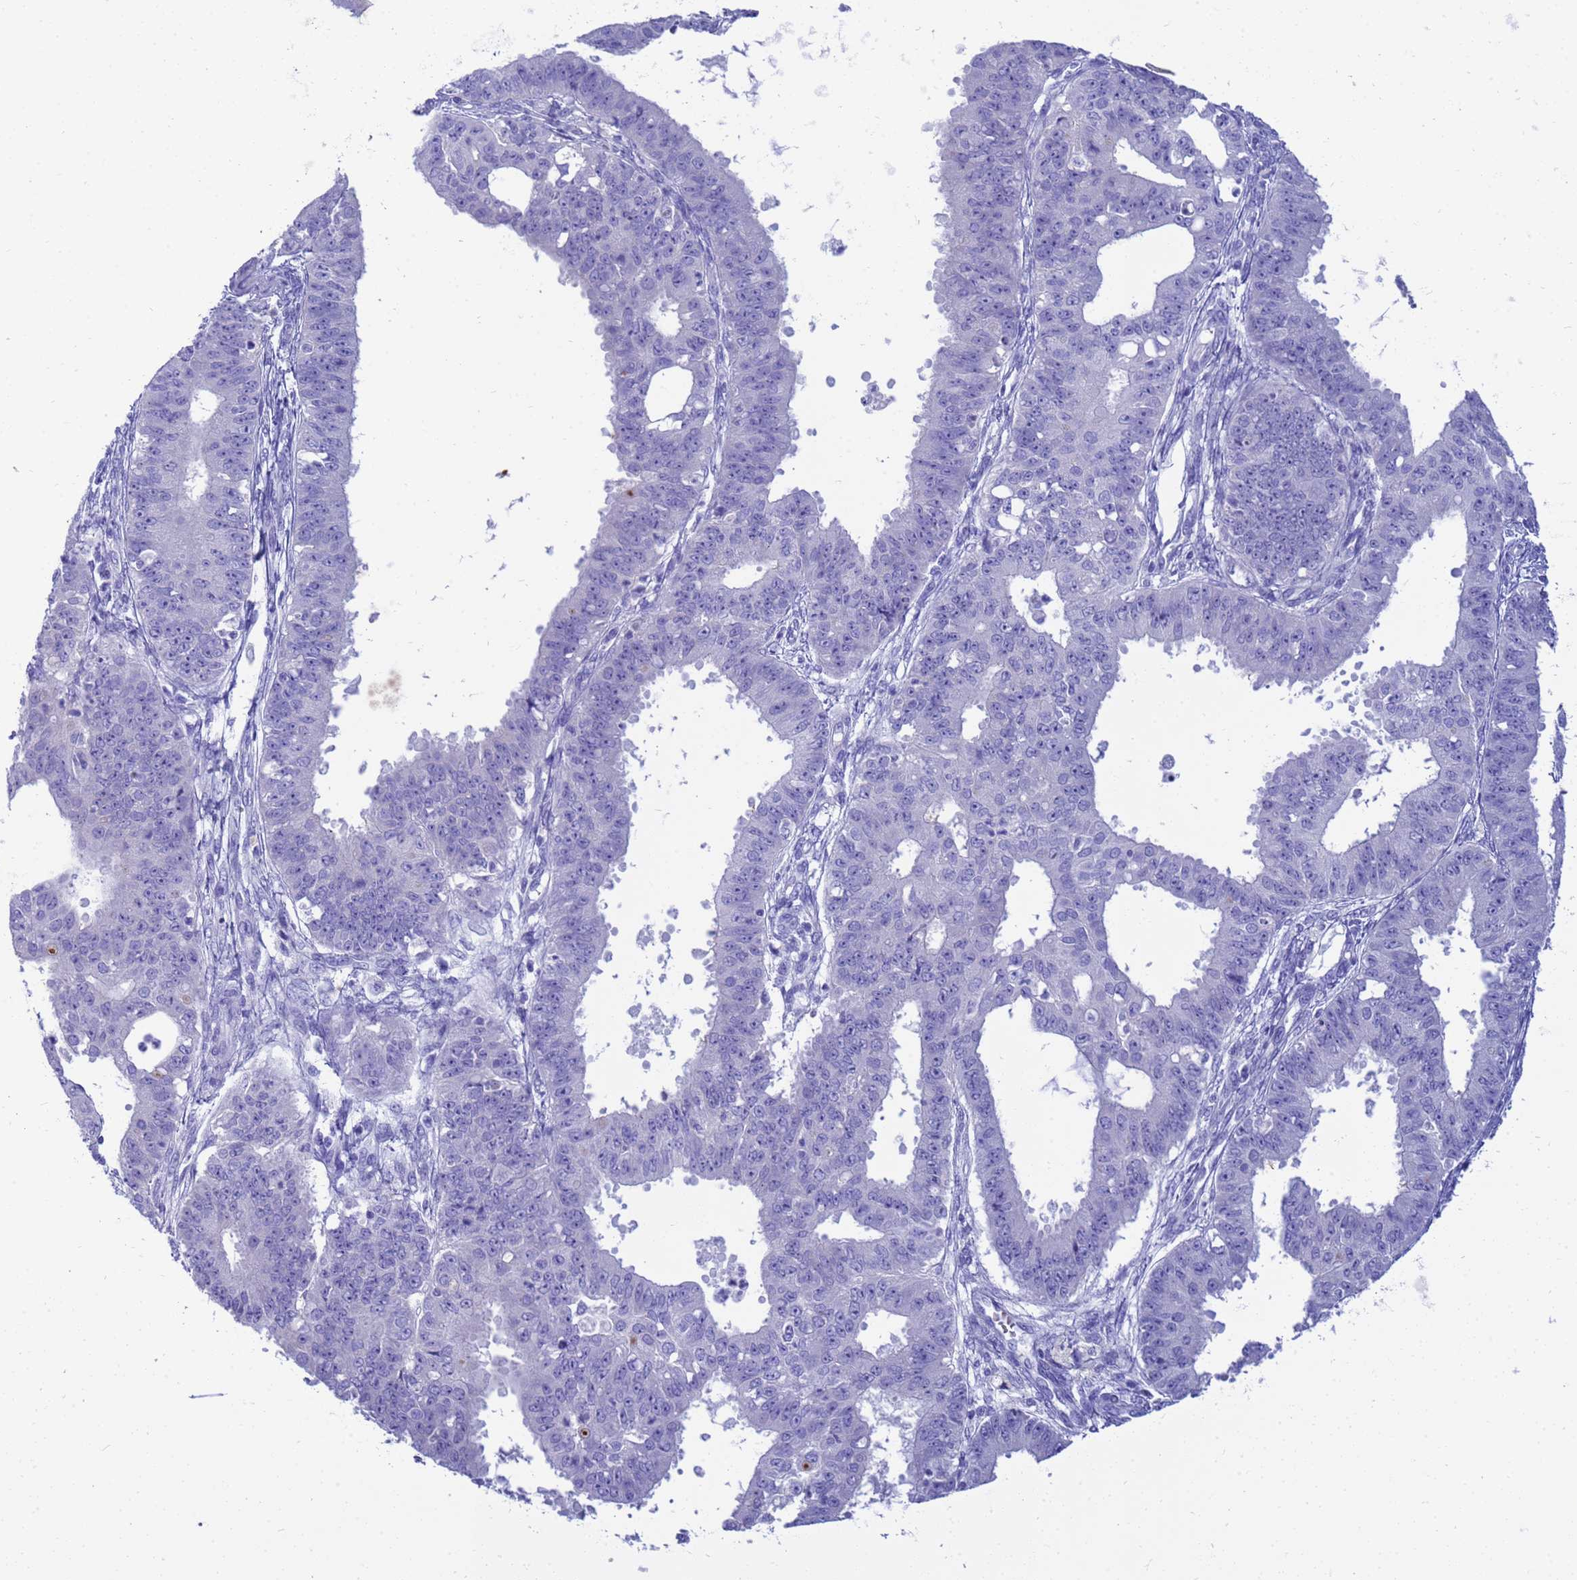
{"staining": {"intensity": "negative", "quantity": "none", "location": "none"}, "tissue": "ovarian cancer", "cell_type": "Tumor cells", "image_type": "cancer", "snomed": [{"axis": "morphology", "description": "Carcinoma, endometroid"}, {"axis": "topography", "description": "Appendix"}, {"axis": "topography", "description": "Ovary"}], "caption": "Tumor cells are negative for brown protein staining in ovarian cancer.", "gene": "SYCN", "patient": {"sex": "female", "age": 42}}